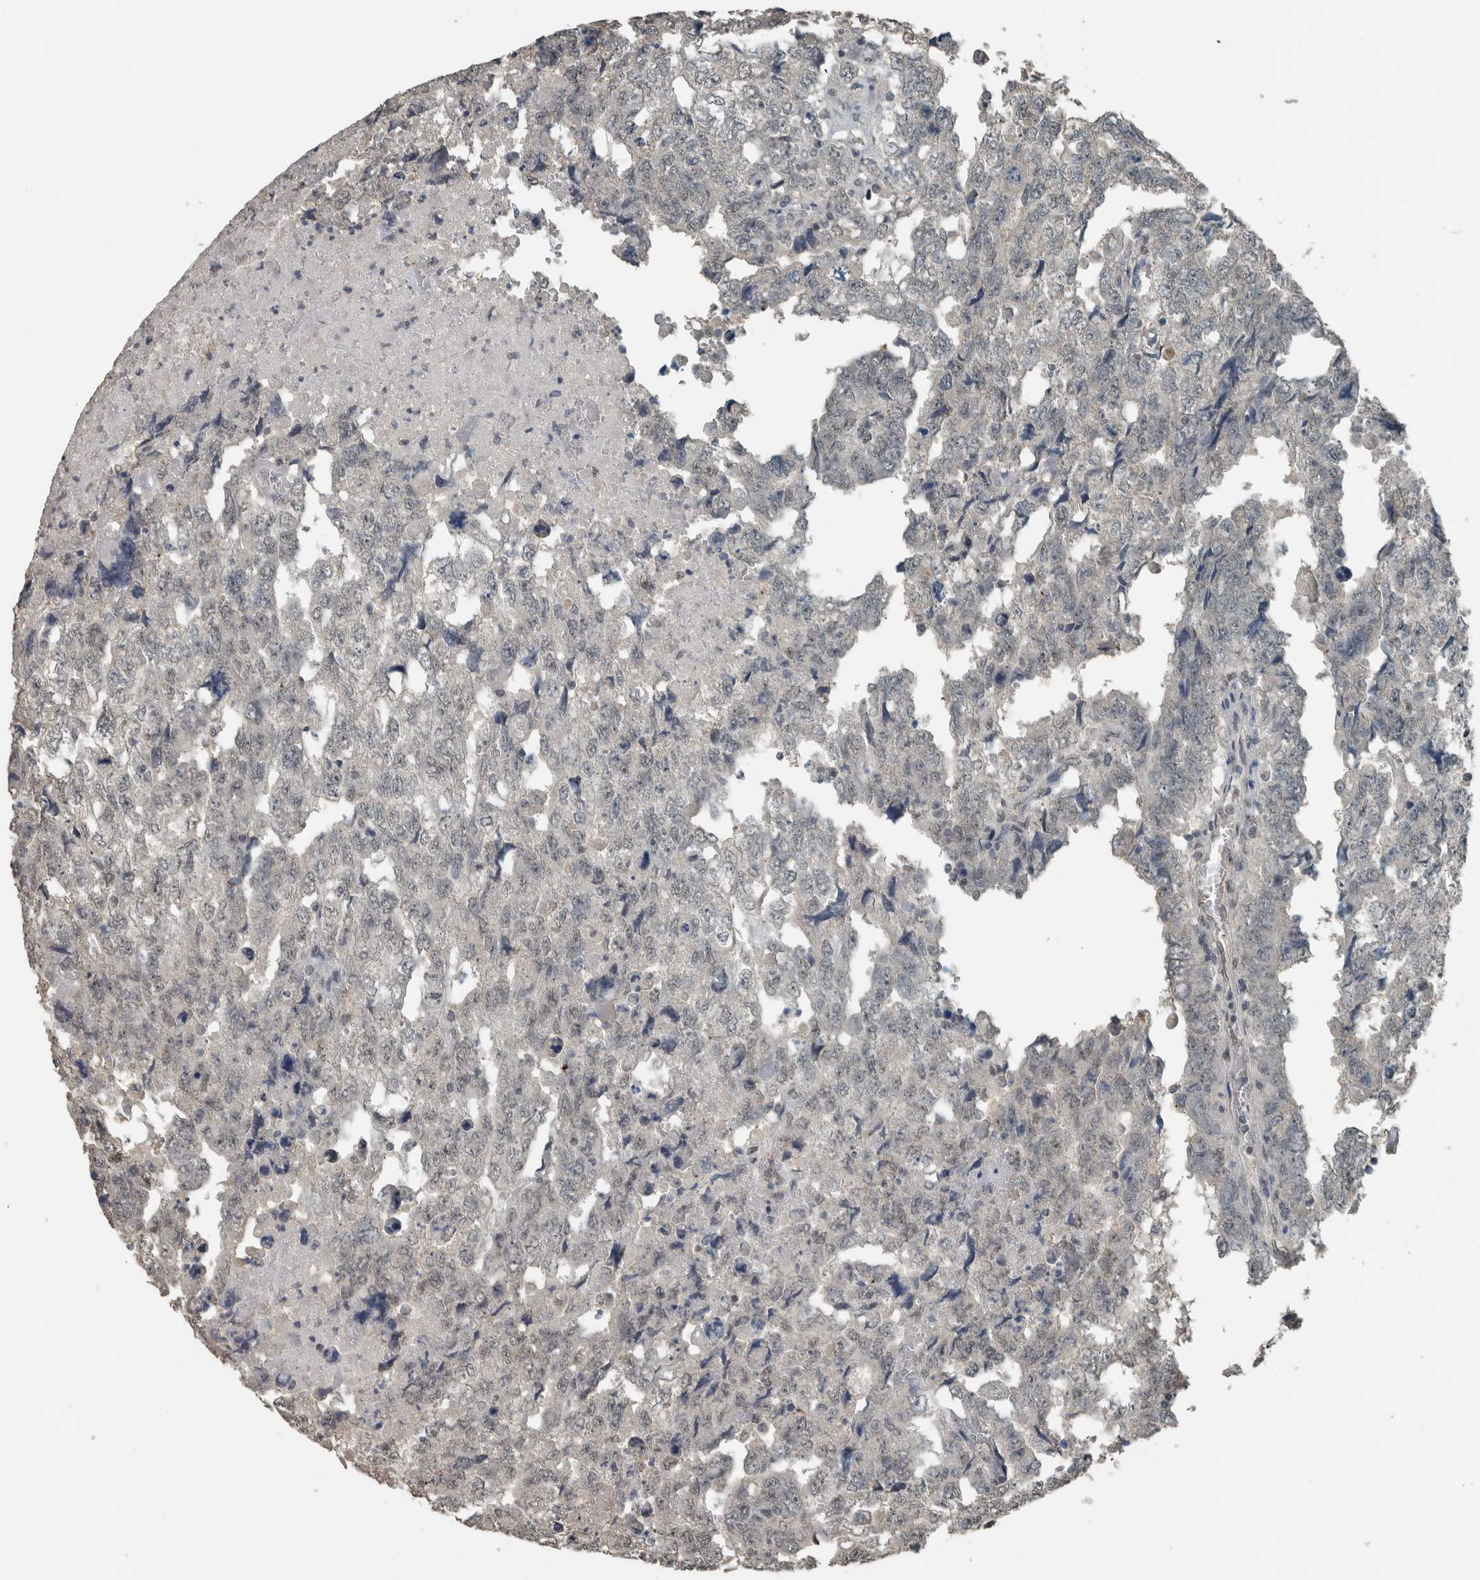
{"staining": {"intensity": "weak", "quantity": "<25%", "location": "nuclear"}, "tissue": "testis cancer", "cell_type": "Tumor cells", "image_type": "cancer", "snomed": [{"axis": "morphology", "description": "Carcinoma, Embryonal, NOS"}, {"axis": "topography", "description": "Testis"}], "caption": "DAB immunohistochemical staining of testis cancer demonstrates no significant staining in tumor cells.", "gene": "ZNF24", "patient": {"sex": "male", "age": 36}}